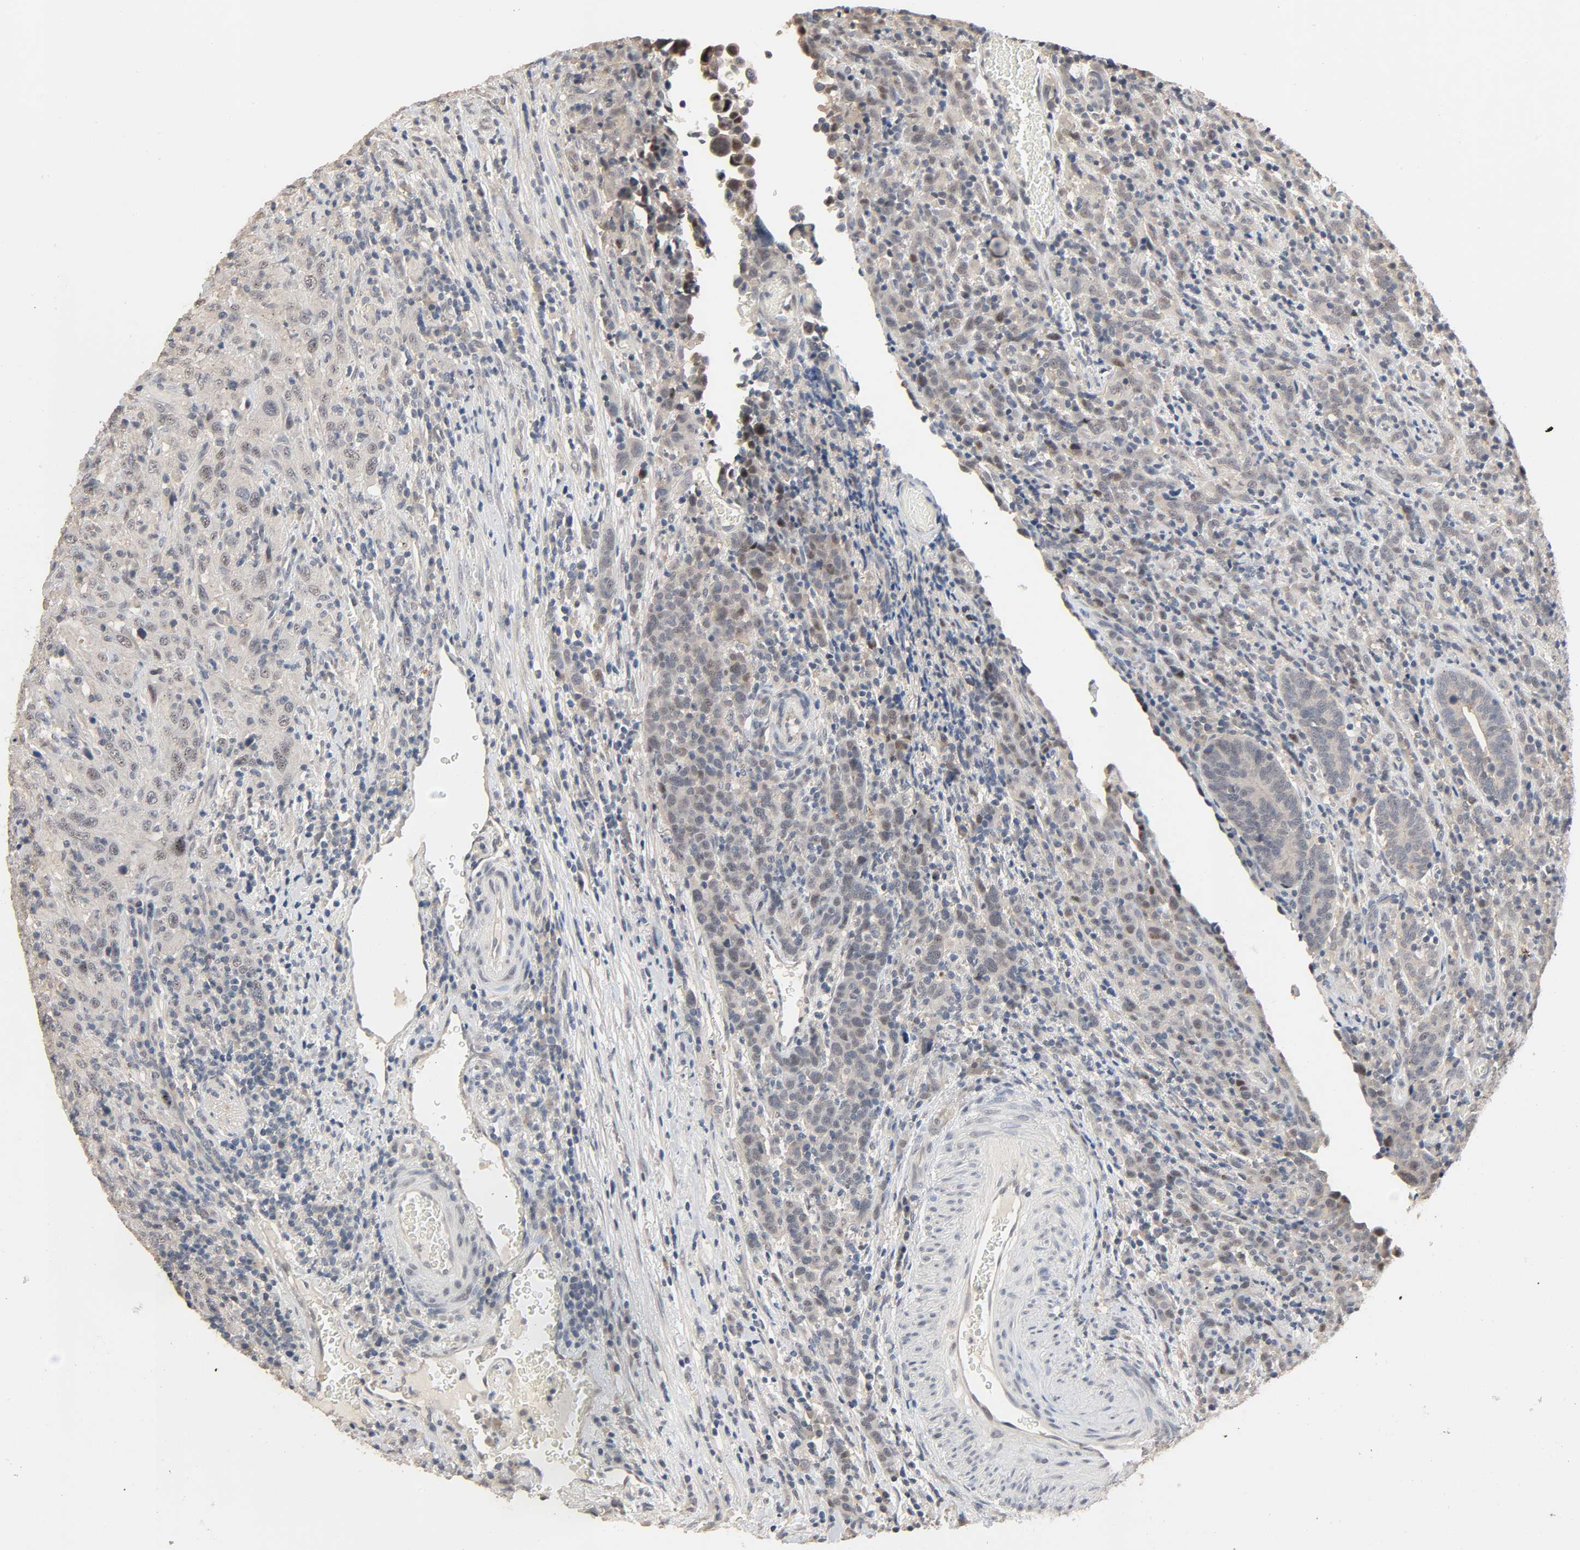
{"staining": {"intensity": "negative", "quantity": "none", "location": "none"}, "tissue": "urothelial cancer", "cell_type": "Tumor cells", "image_type": "cancer", "snomed": [{"axis": "morphology", "description": "Urothelial carcinoma, High grade"}, {"axis": "topography", "description": "Urinary bladder"}], "caption": "Immunohistochemistry of urothelial carcinoma (high-grade) displays no staining in tumor cells.", "gene": "MAGEA8", "patient": {"sex": "male", "age": 61}}